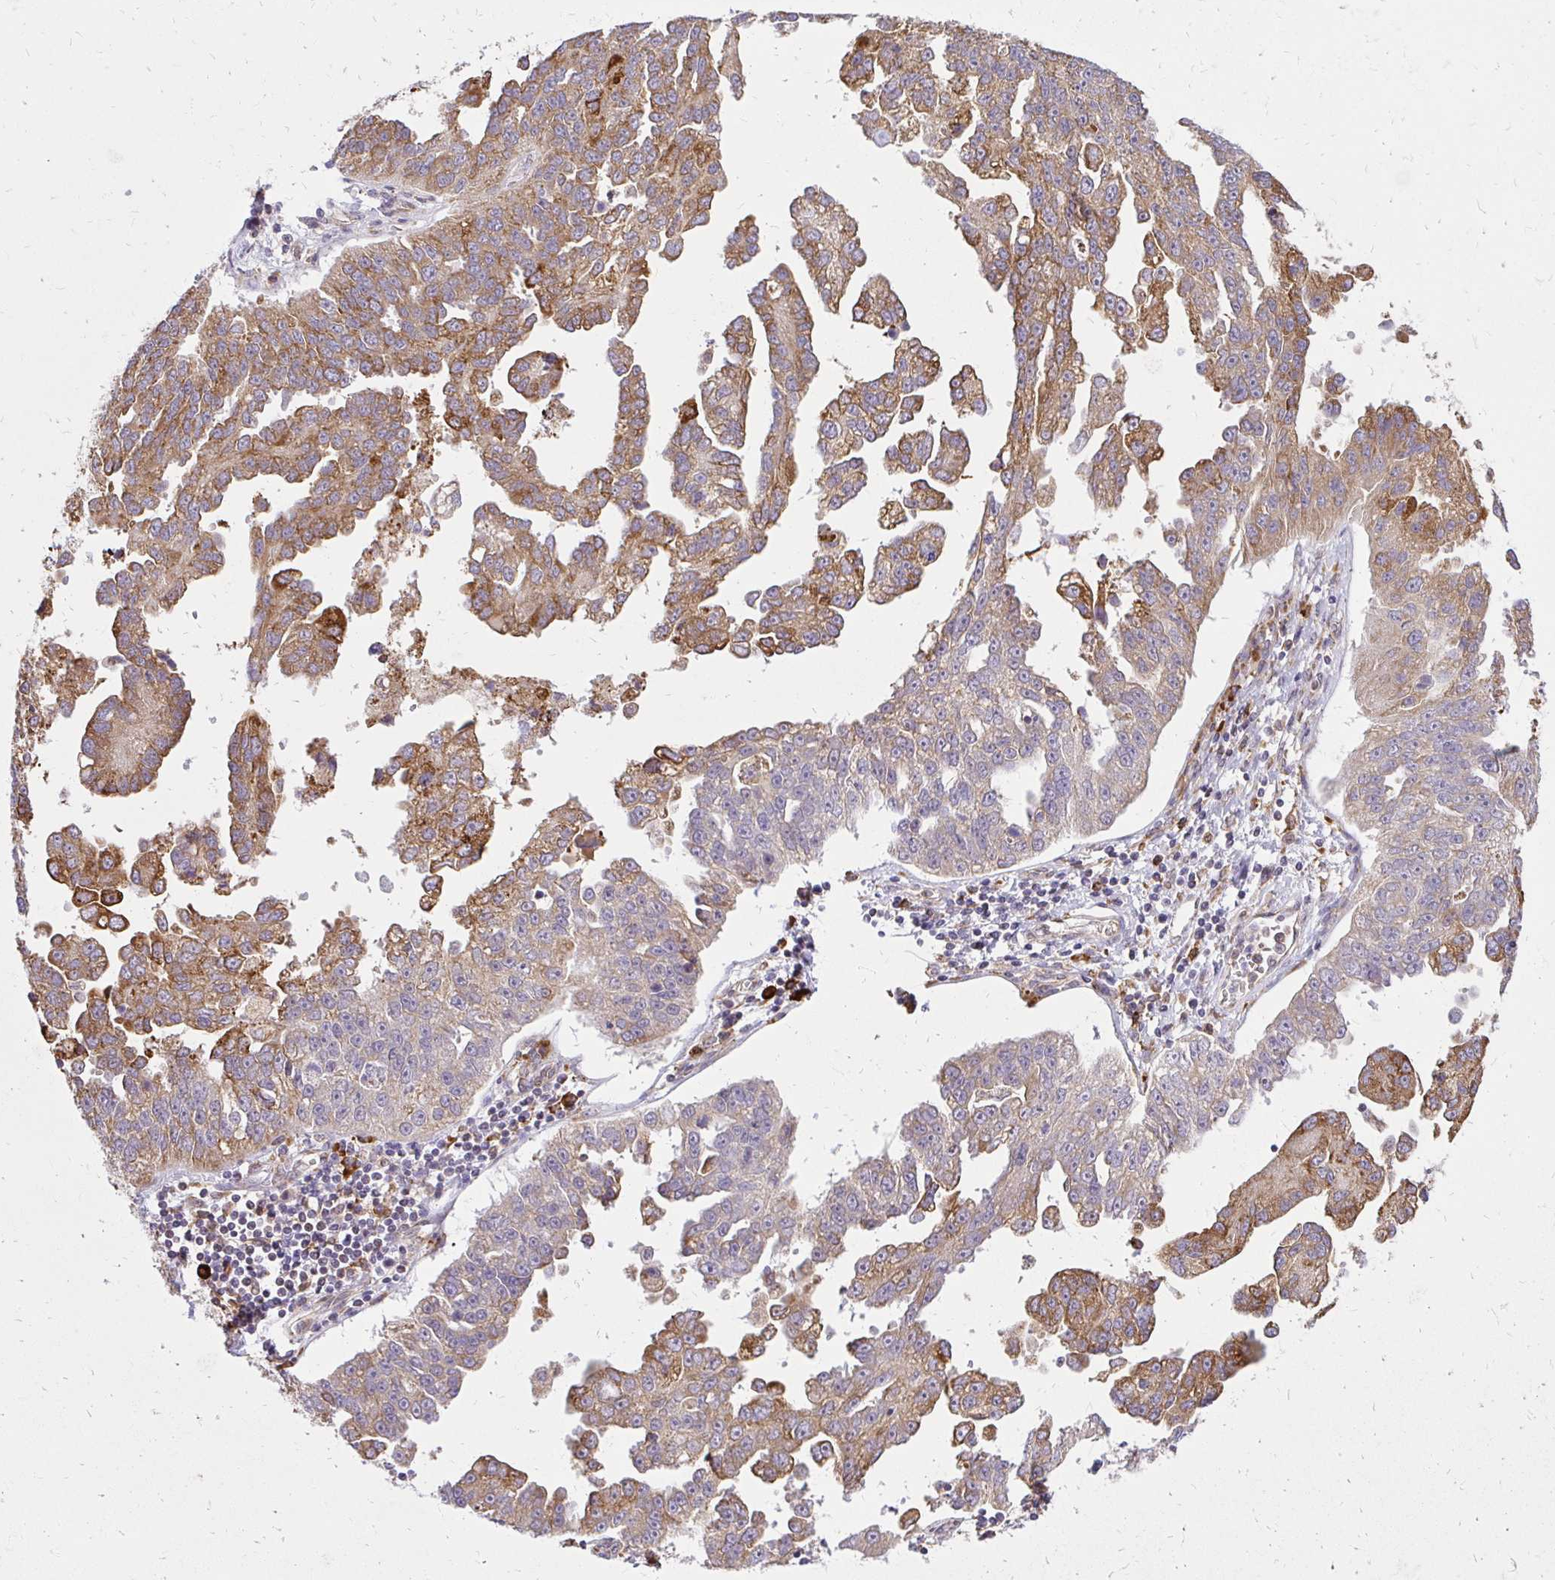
{"staining": {"intensity": "moderate", "quantity": ">75%", "location": "cytoplasmic/membranous"}, "tissue": "ovarian cancer", "cell_type": "Tumor cells", "image_type": "cancer", "snomed": [{"axis": "morphology", "description": "Cystadenocarcinoma, serous, NOS"}, {"axis": "topography", "description": "Ovary"}], "caption": "Human ovarian cancer stained for a protein (brown) shows moderate cytoplasmic/membranous positive staining in approximately >75% of tumor cells.", "gene": "NAALAD2", "patient": {"sex": "female", "age": 75}}